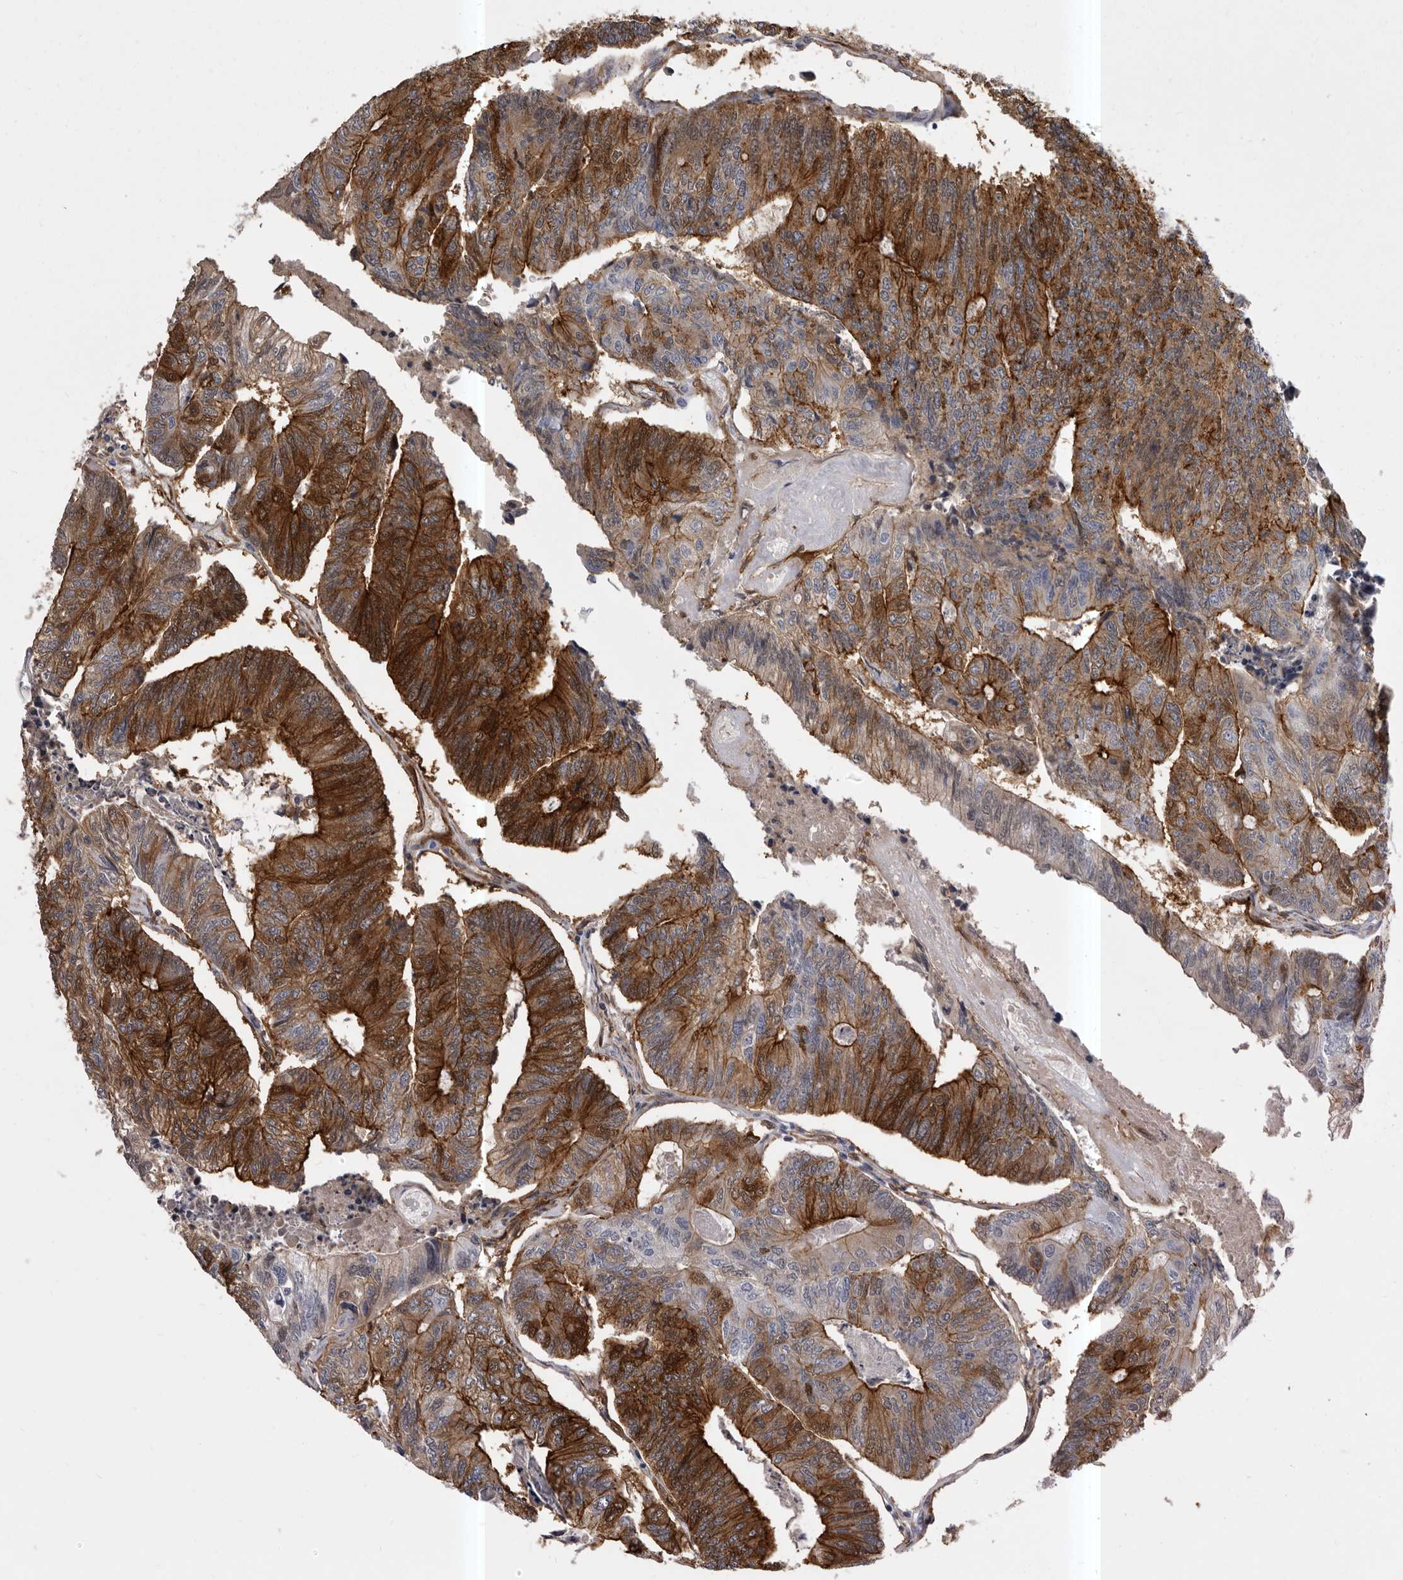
{"staining": {"intensity": "strong", "quantity": "25%-75%", "location": "cytoplasmic/membranous"}, "tissue": "colorectal cancer", "cell_type": "Tumor cells", "image_type": "cancer", "snomed": [{"axis": "morphology", "description": "Adenocarcinoma, NOS"}, {"axis": "topography", "description": "Colon"}], "caption": "Immunohistochemistry micrograph of neoplastic tissue: human colorectal cancer stained using IHC exhibits high levels of strong protein expression localized specifically in the cytoplasmic/membranous of tumor cells, appearing as a cytoplasmic/membranous brown color.", "gene": "ENAH", "patient": {"sex": "female", "age": 67}}